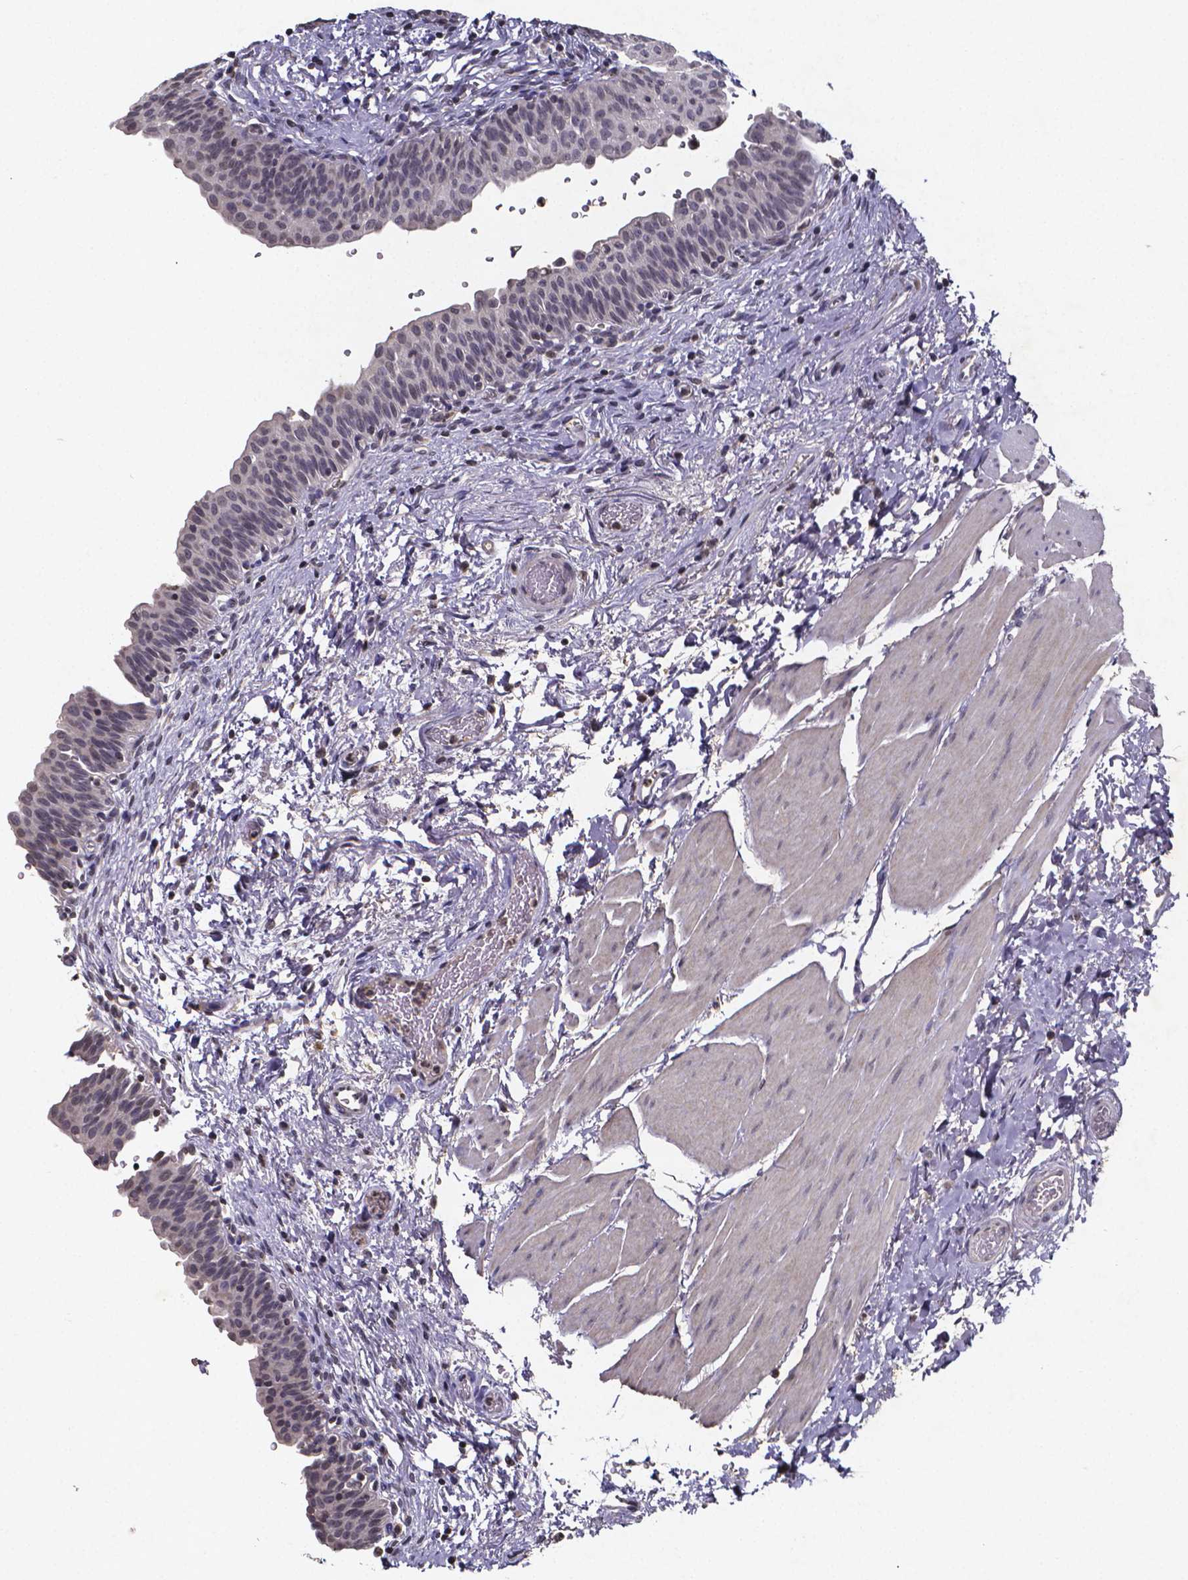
{"staining": {"intensity": "weak", "quantity": "<25%", "location": "nuclear"}, "tissue": "urinary bladder", "cell_type": "Urothelial cells", "image_type": "normal", "snomed": [{"axis": "morphology", "description": "Normal tissue, NOS"}, {"axis": "topography", "description": "Urinary bladder"}], "caption": "This is an IHC image of normal urinary bladder. There is no positivity in urothelial cells.", "gene": "TP73", "patient": {"sex": "male", "age": 56}}